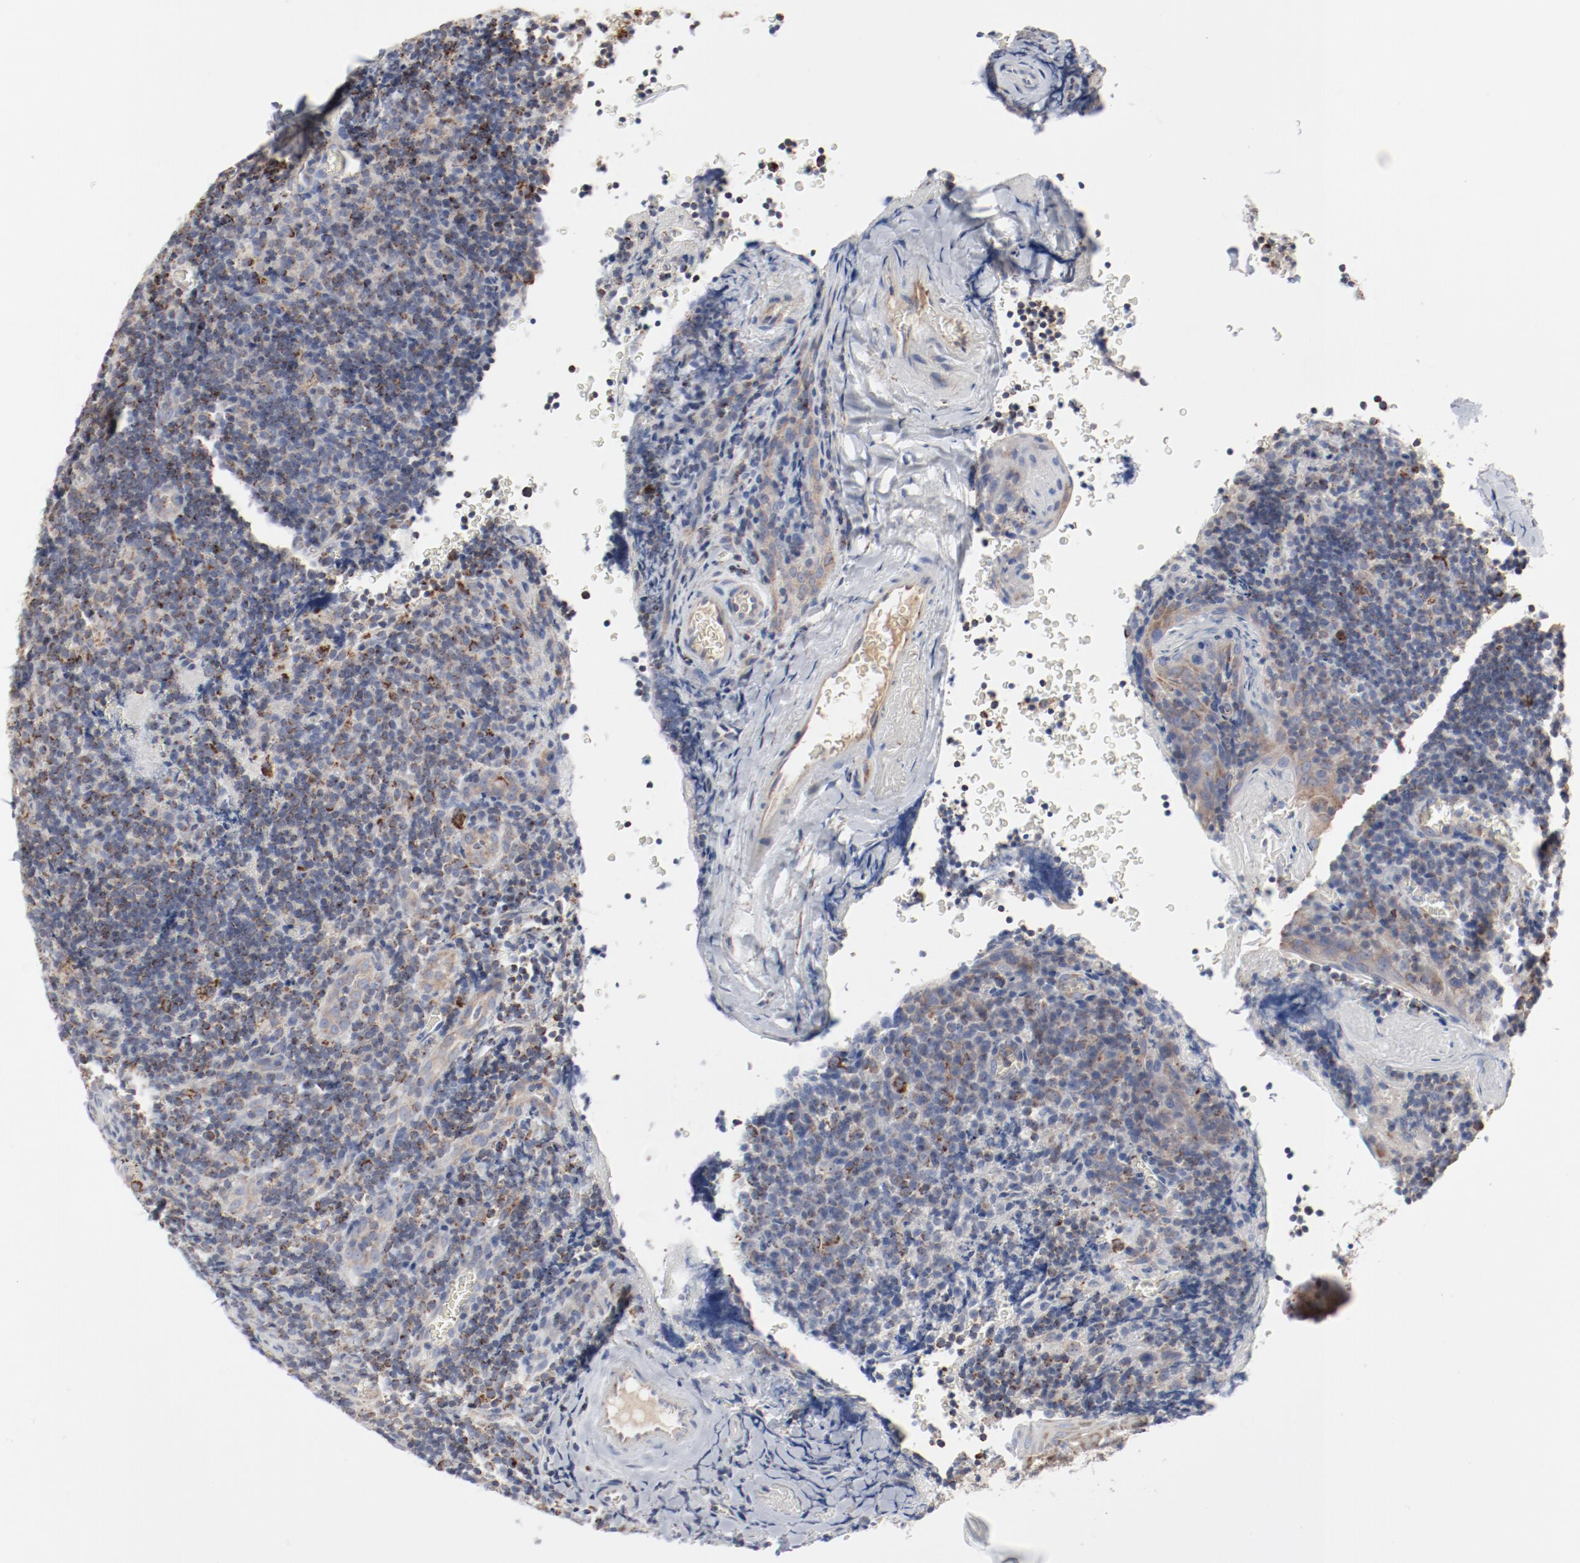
{"staining": {"intensity": "moderate", "quantity": "25%-75%", "location": "cytoplasmic/membranous"}, "tissue": "tonsil", "cell_type": "Germinal center cells", "image_type": "normal", "snomed": [{"axis": "morphology", "description": "Normal tissue, NOS"}, {"axis": "topography", "description": "Tonsil"}], "caption": "Normal tonsil demonstrates moderate cytoplasmic/membranous expression in about 25%-75% of germinal center cells Nuclei are stained in blue..", "gene": "SETD3", "patient": {"sex": "male", "age": 20}}